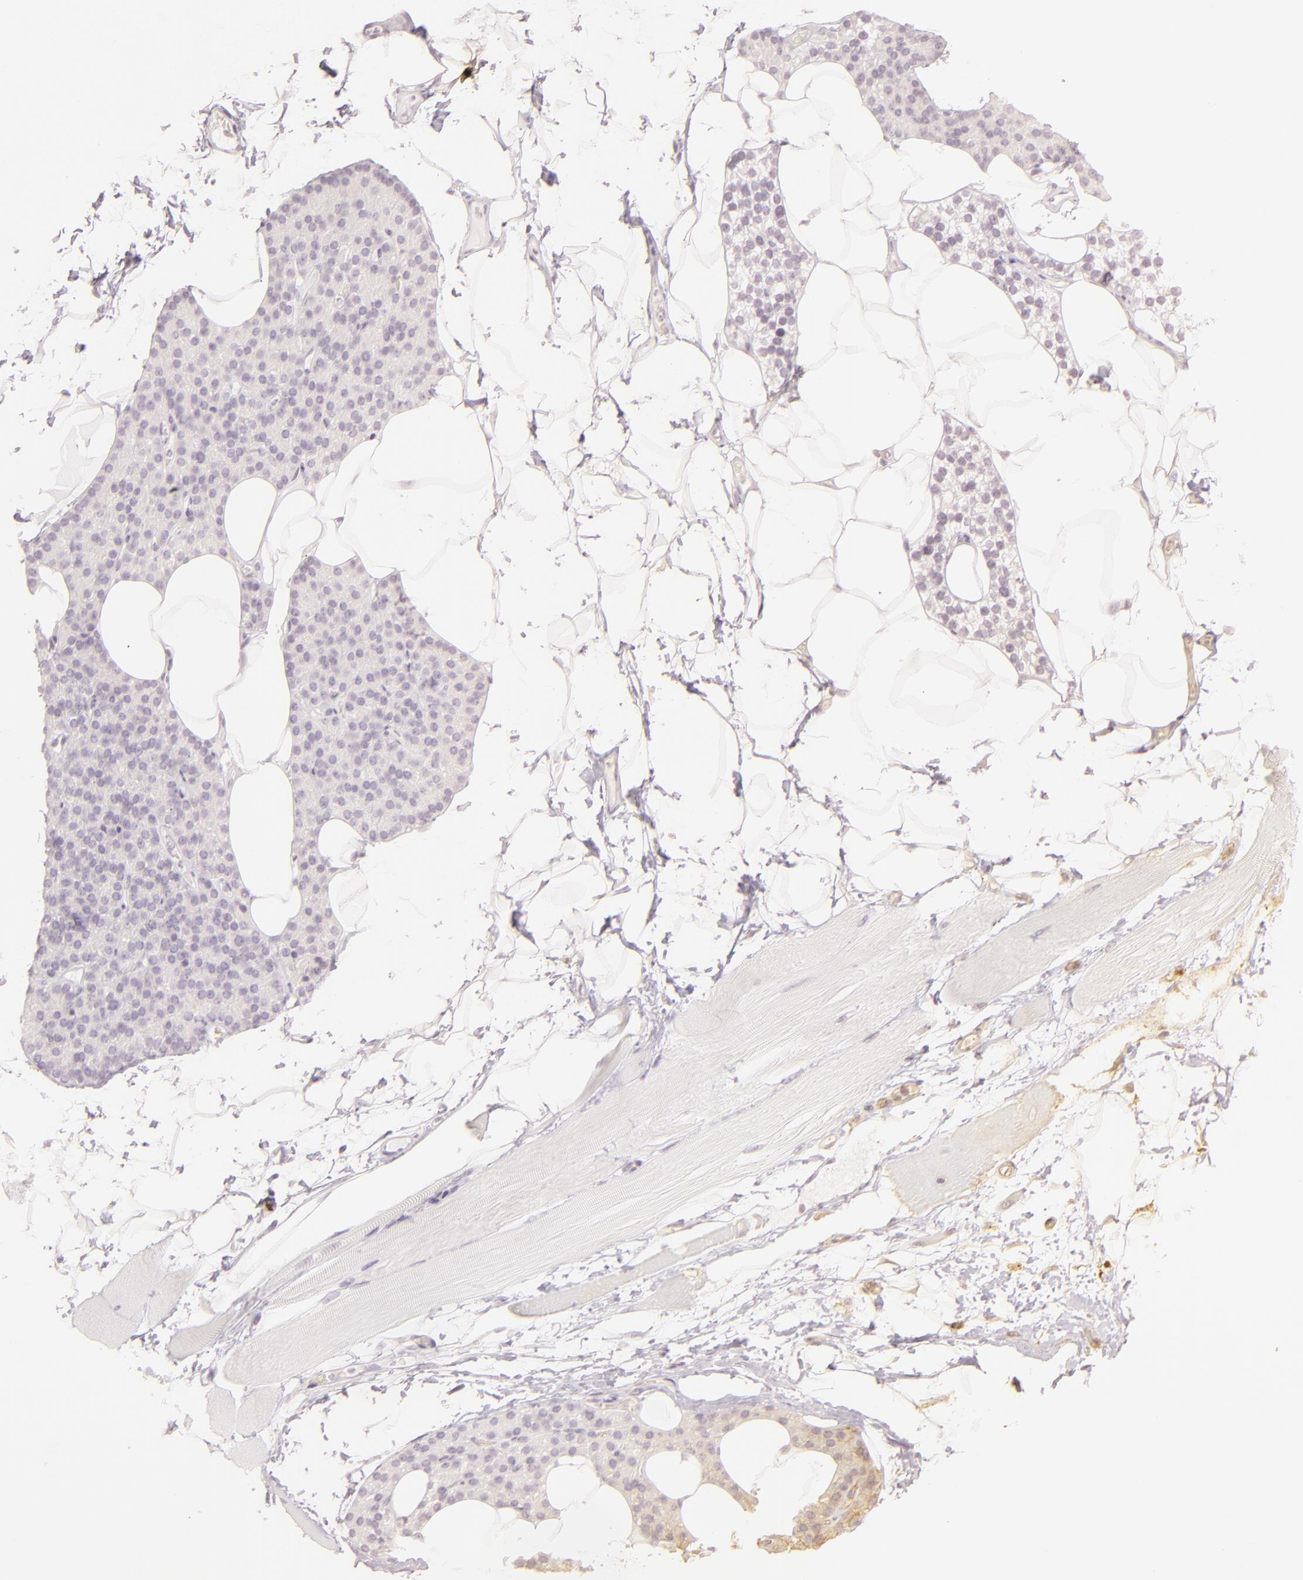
{"staining": {"intensity": "negative", "quantity": "none", "location": "none"}, "tissue": "skeletal muscle", "cell_type": "Myocytes", "image_type": "normal", "snomed": [{"axis": "morphology", "description": "Normal tissue, NOS"}, {"axis": "topography", "description": "Skeletal muscle"}, {"axis": "topography", "description": "Parathyroid gland"}], "caption": "Skeletal muscle stained for a protein using IHC demonstrates no expression myocytes.", "gene": "CD59", "patient": {"sex": "female", "age": 37}}